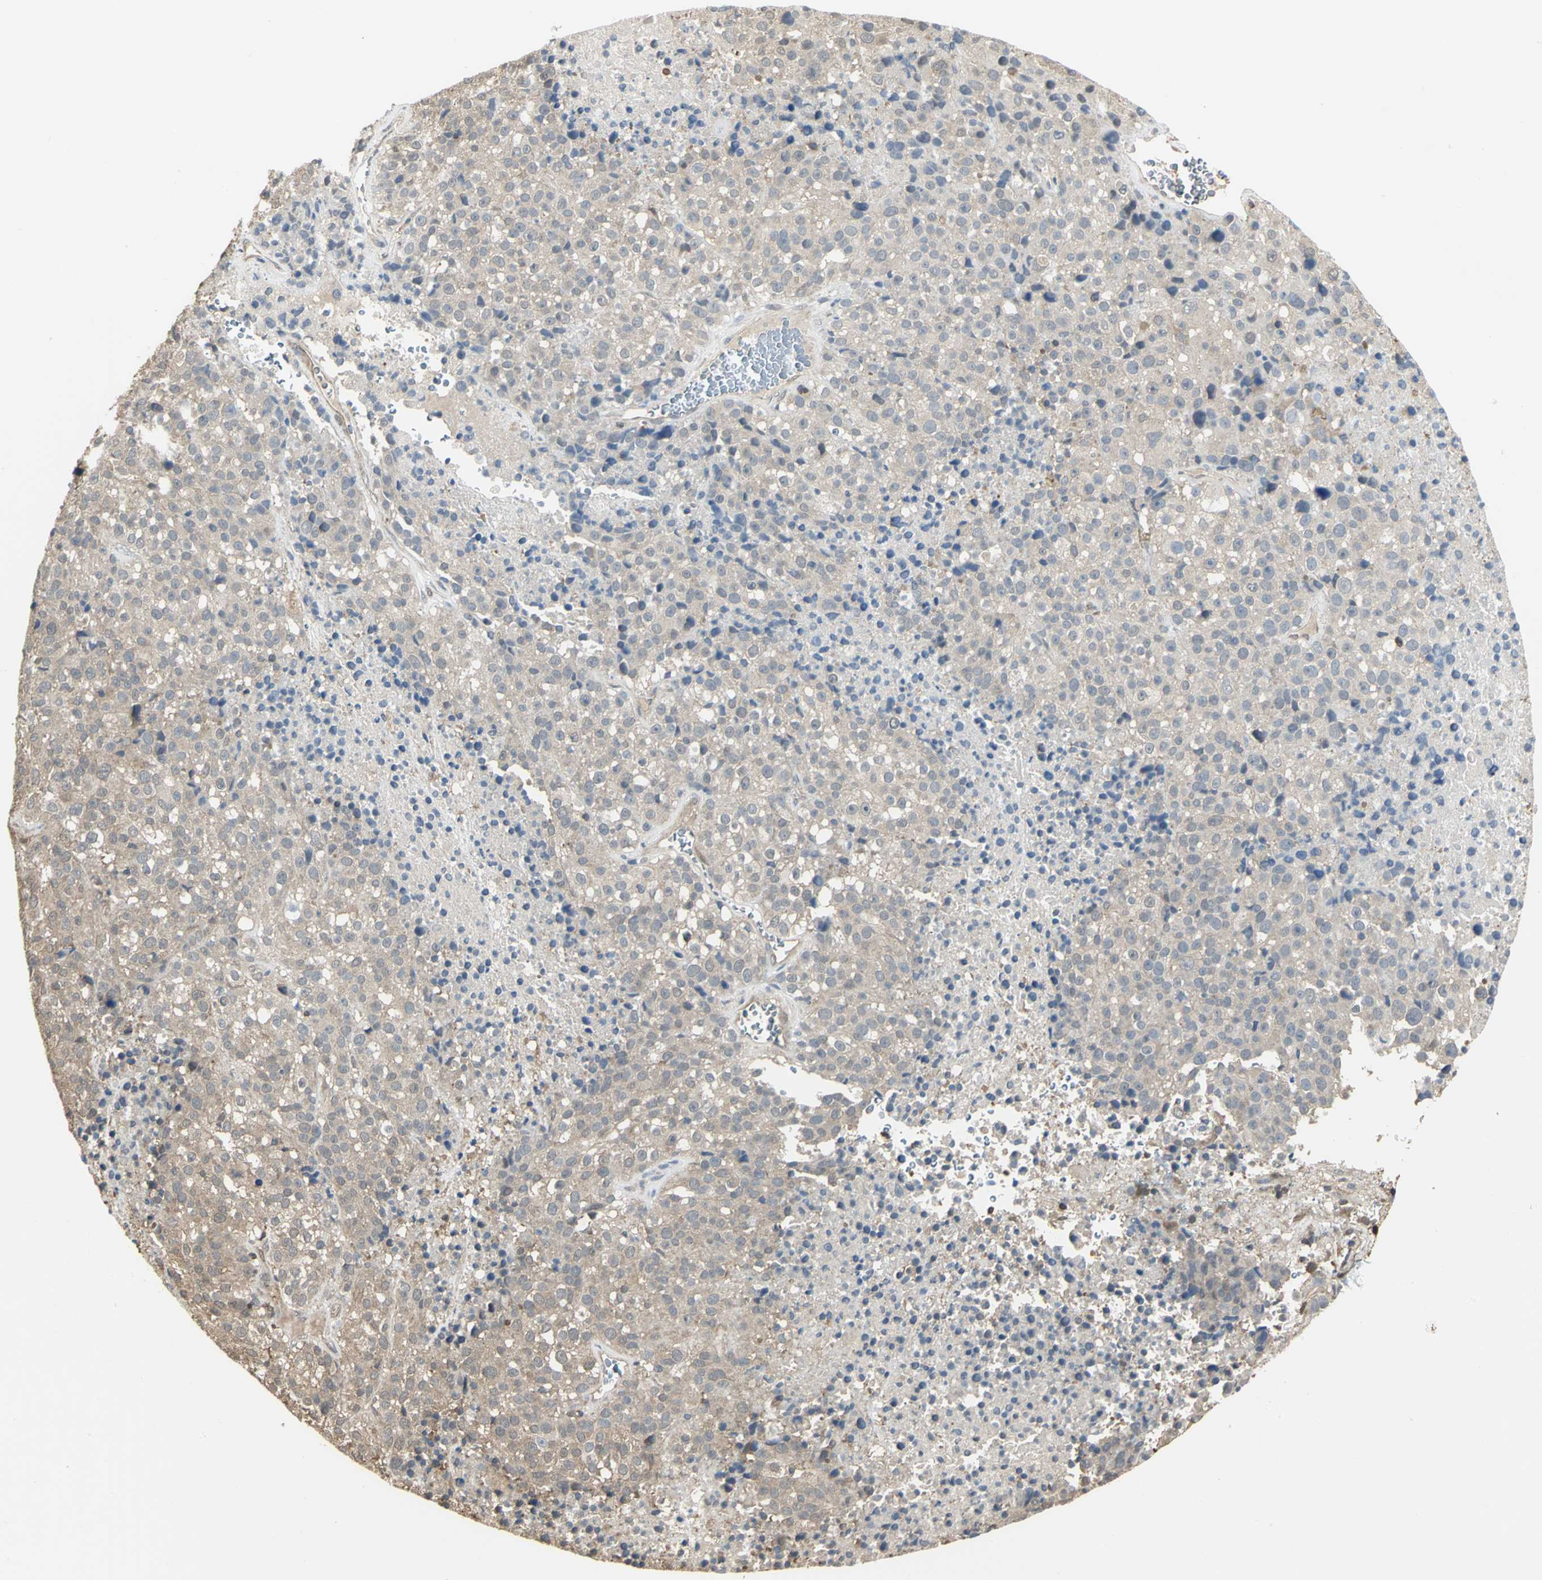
{"staining": {"intensity": "weak", "quantity": ">75%", "location": "cytoplasmic/membranous"}, "tissue": "melanoma", "cell_type": "Tumor cells", "image_type": "cancer", "snomed": [{"axis": "morphology", "description": "Malignant melanoma, Metastatic site"}, {"axis": "topography", "description": "Cerebral cortex"}], "caption": "Malignant melanoma (metastatic site) stained with DAB immunohistochemistry (IHC) reveals low levels of weak cytoplasmic/membranous positivity in about >75% of tumor cells. The protein is shown in brown color, while the nuclei are stained blue.", "gene": "PARK7", "patient": {"sex": "female", "age": 52}}